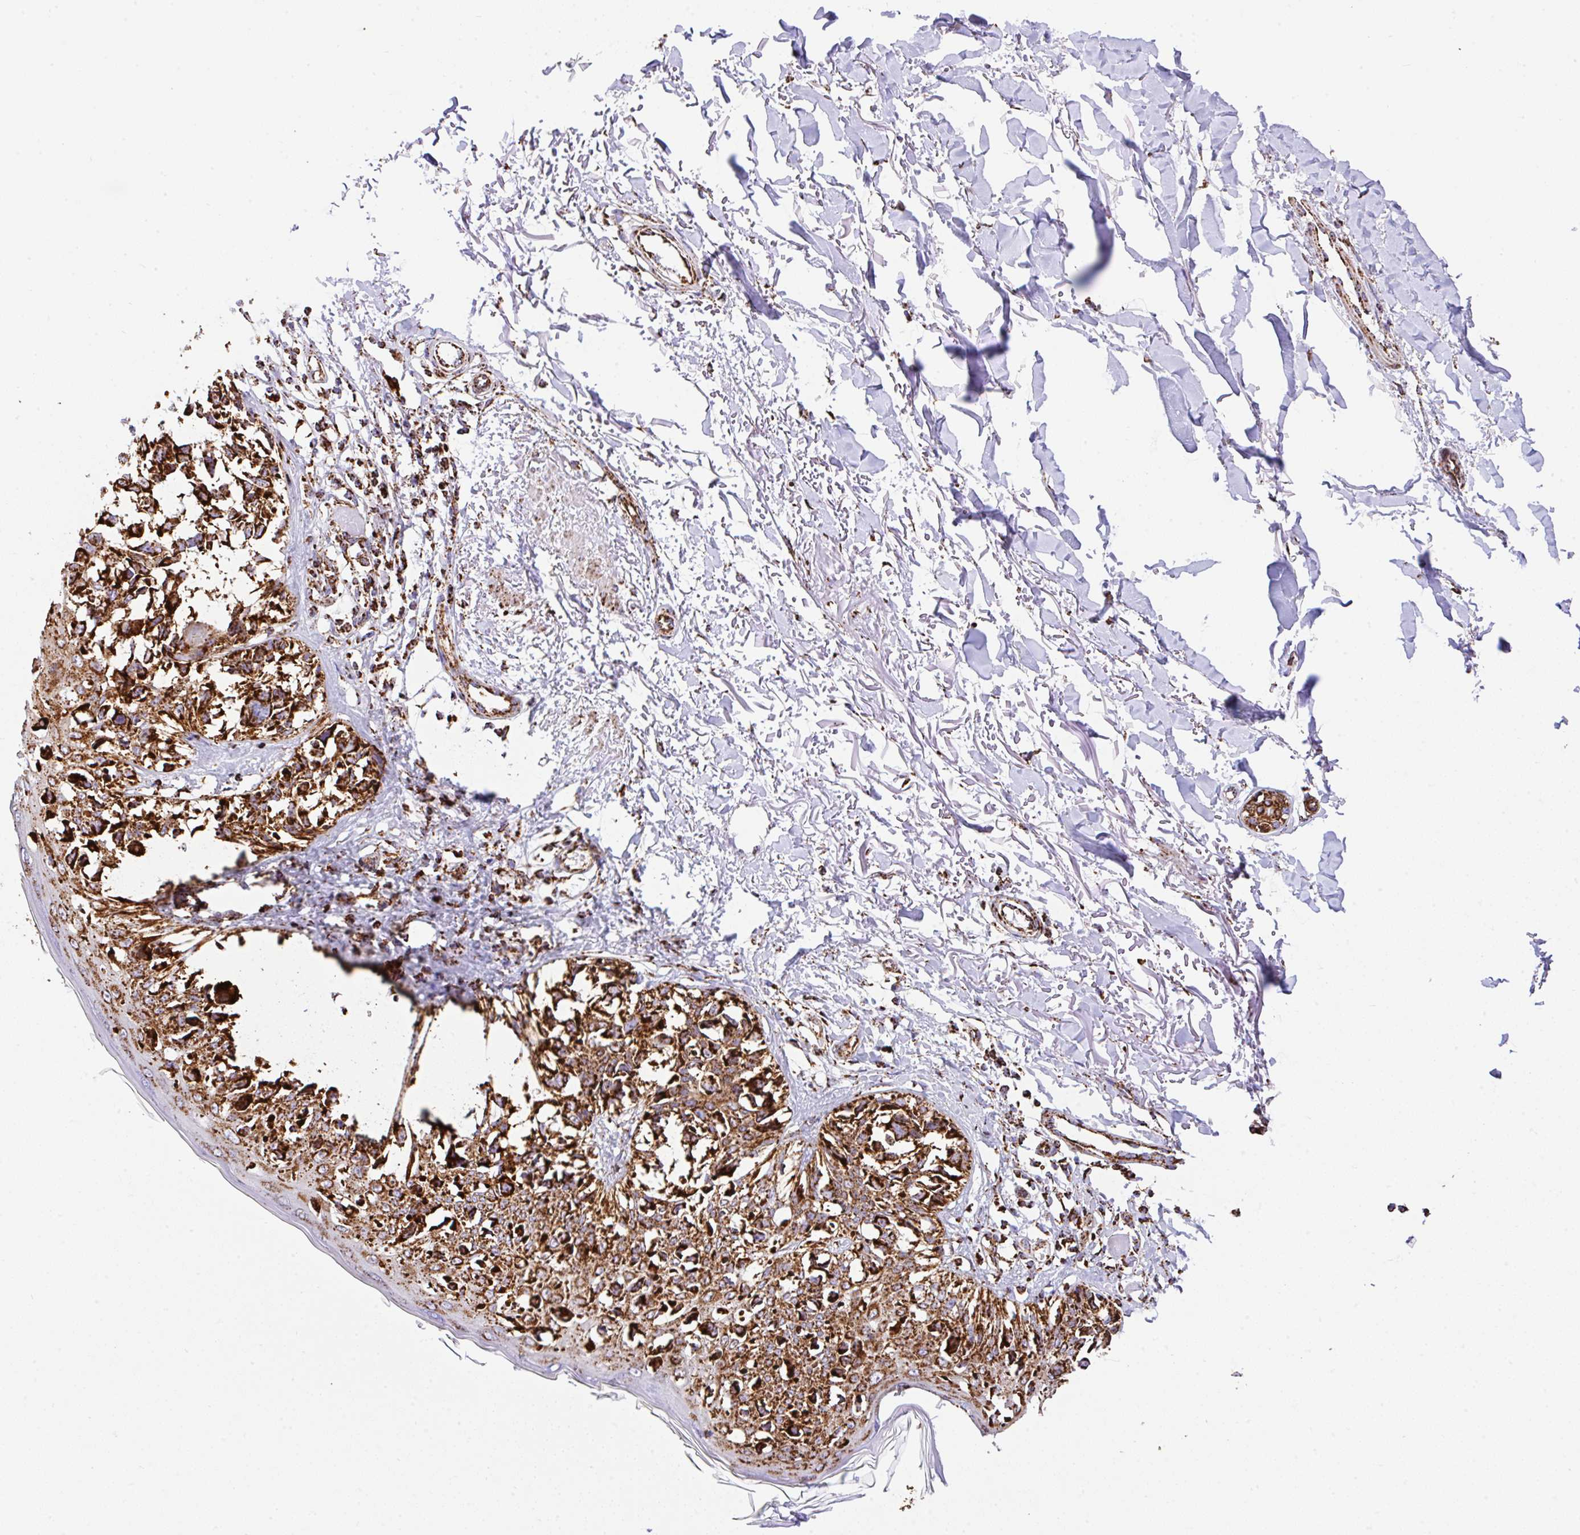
{"staining": {"intensity": "strong", "quantity": ">75%", "location": "cytoplasmic/membranous"}, "tissue": "melanoma", "cell_type": "Tumor cells", "image_type": "cancer", "snomed": [{"axis": "morphology", "description": "Malignant melanoma, NOS"}, {"axis": "topography", "description": "Skin"}], "caption": "Immunohistochemistry of human melanoma displays high levels of strong cytoplasmic/membranous expression in about >75% of tumor cells.", "gene": "ANKRD33B", "patient": {"sex": "male", "age": 73}}